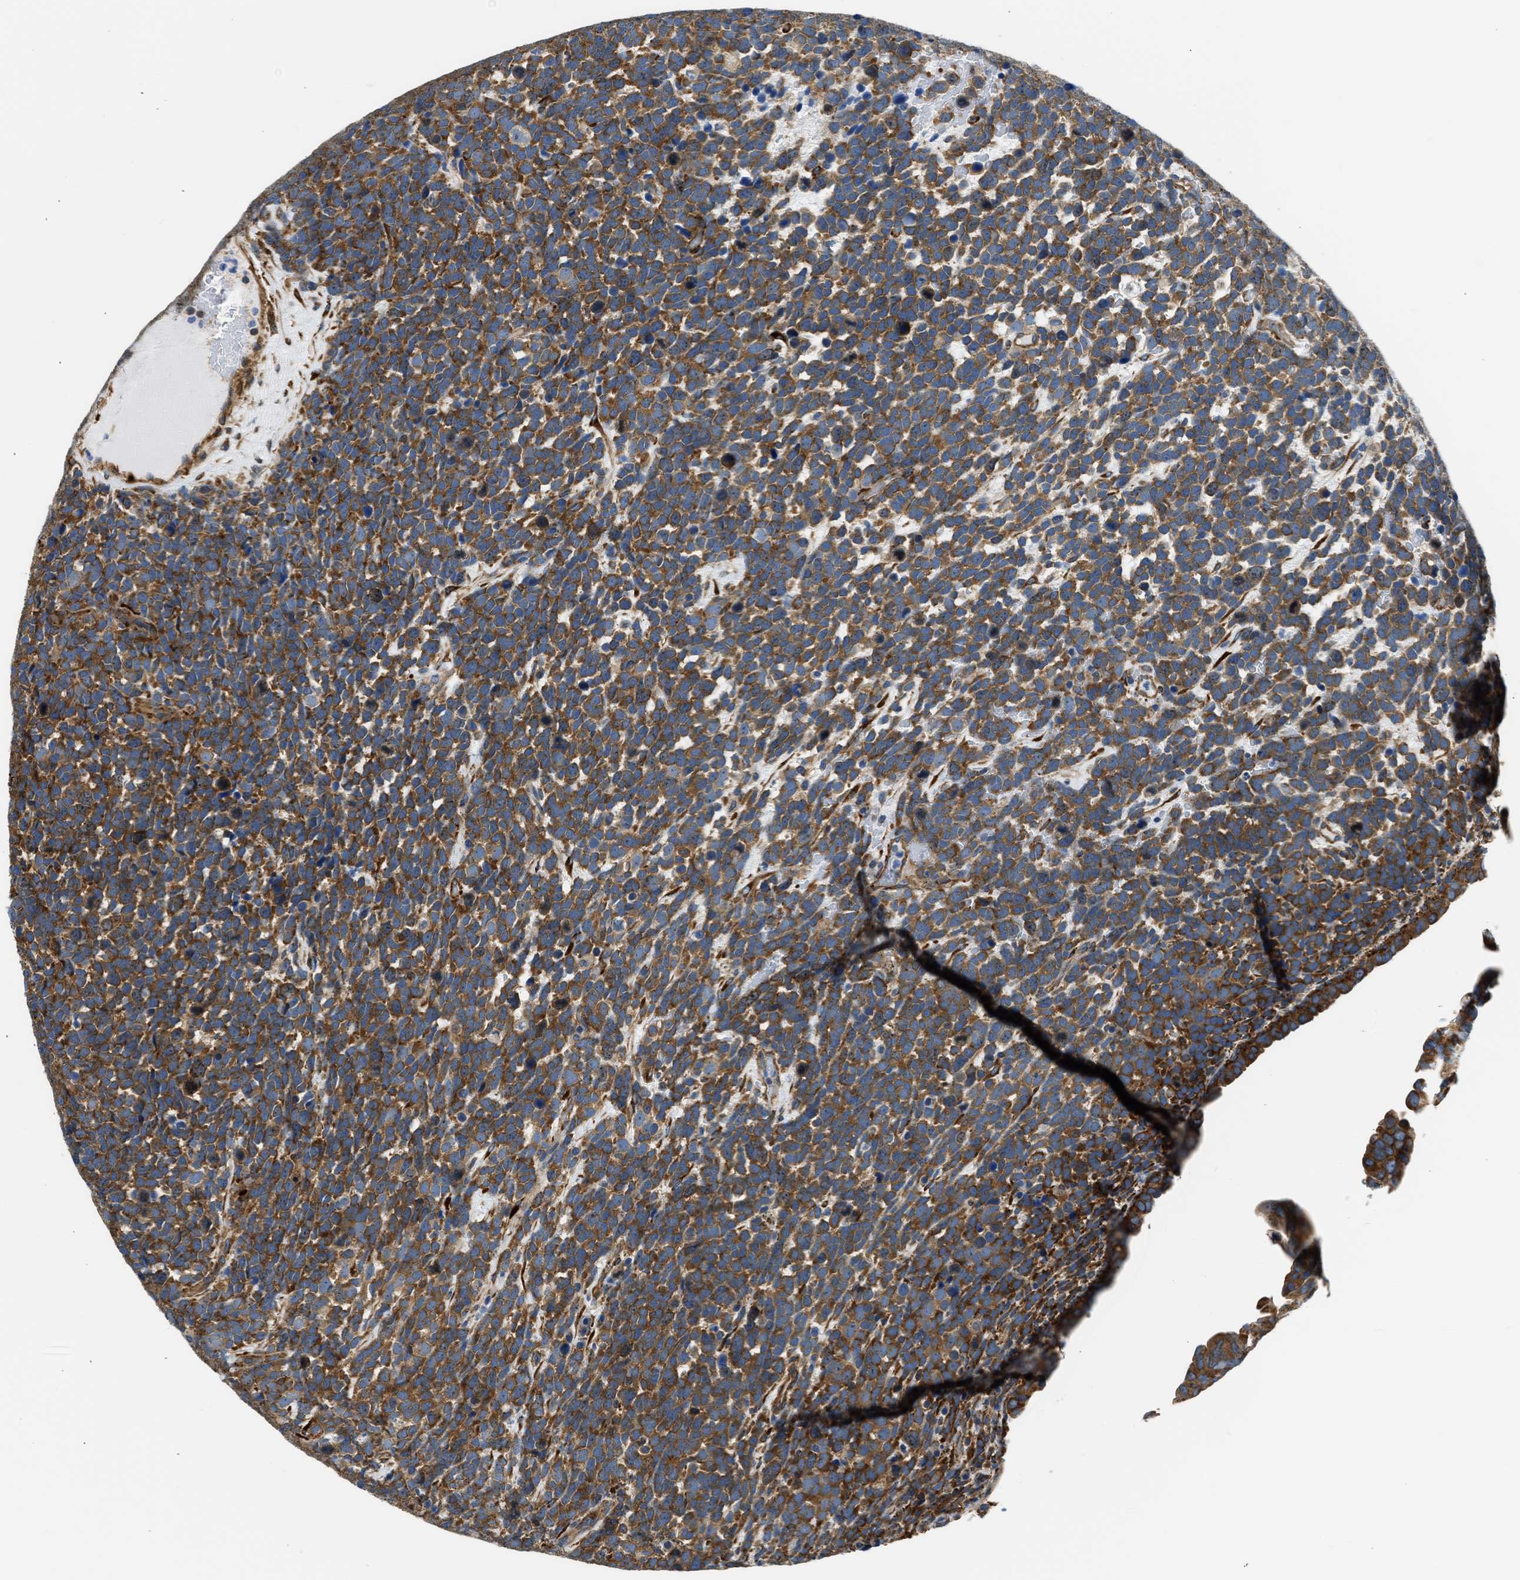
{"staining": {"intensity": "moderate", "quantity": ">75%", "location": "cytoplasmic/membranous"}, "tissue": "urothelial cancer", "cell_type": "Tumor cells", "image_type": "cancer", "snomed": [{"axis": "morphology", "description": "Urothelial carcinoma, High grade"}, {"axis": "topography", "description": "Urinary bladder"}], "caption": "Protein staining of high-grade urothelial carcinoma tissue shows moderate cytoplasmic/membranous positivity in approximately >75% of tumor cells. The staining was performed using DAB (3,3'-diaminobenzidine) to visualize the protein expression in brown, while the nuclei were stained in blue with hematoxylin (Magnification: 20x).", "gene": "SEPTIN2", "patient": {"sex": "female", "age": 82}}